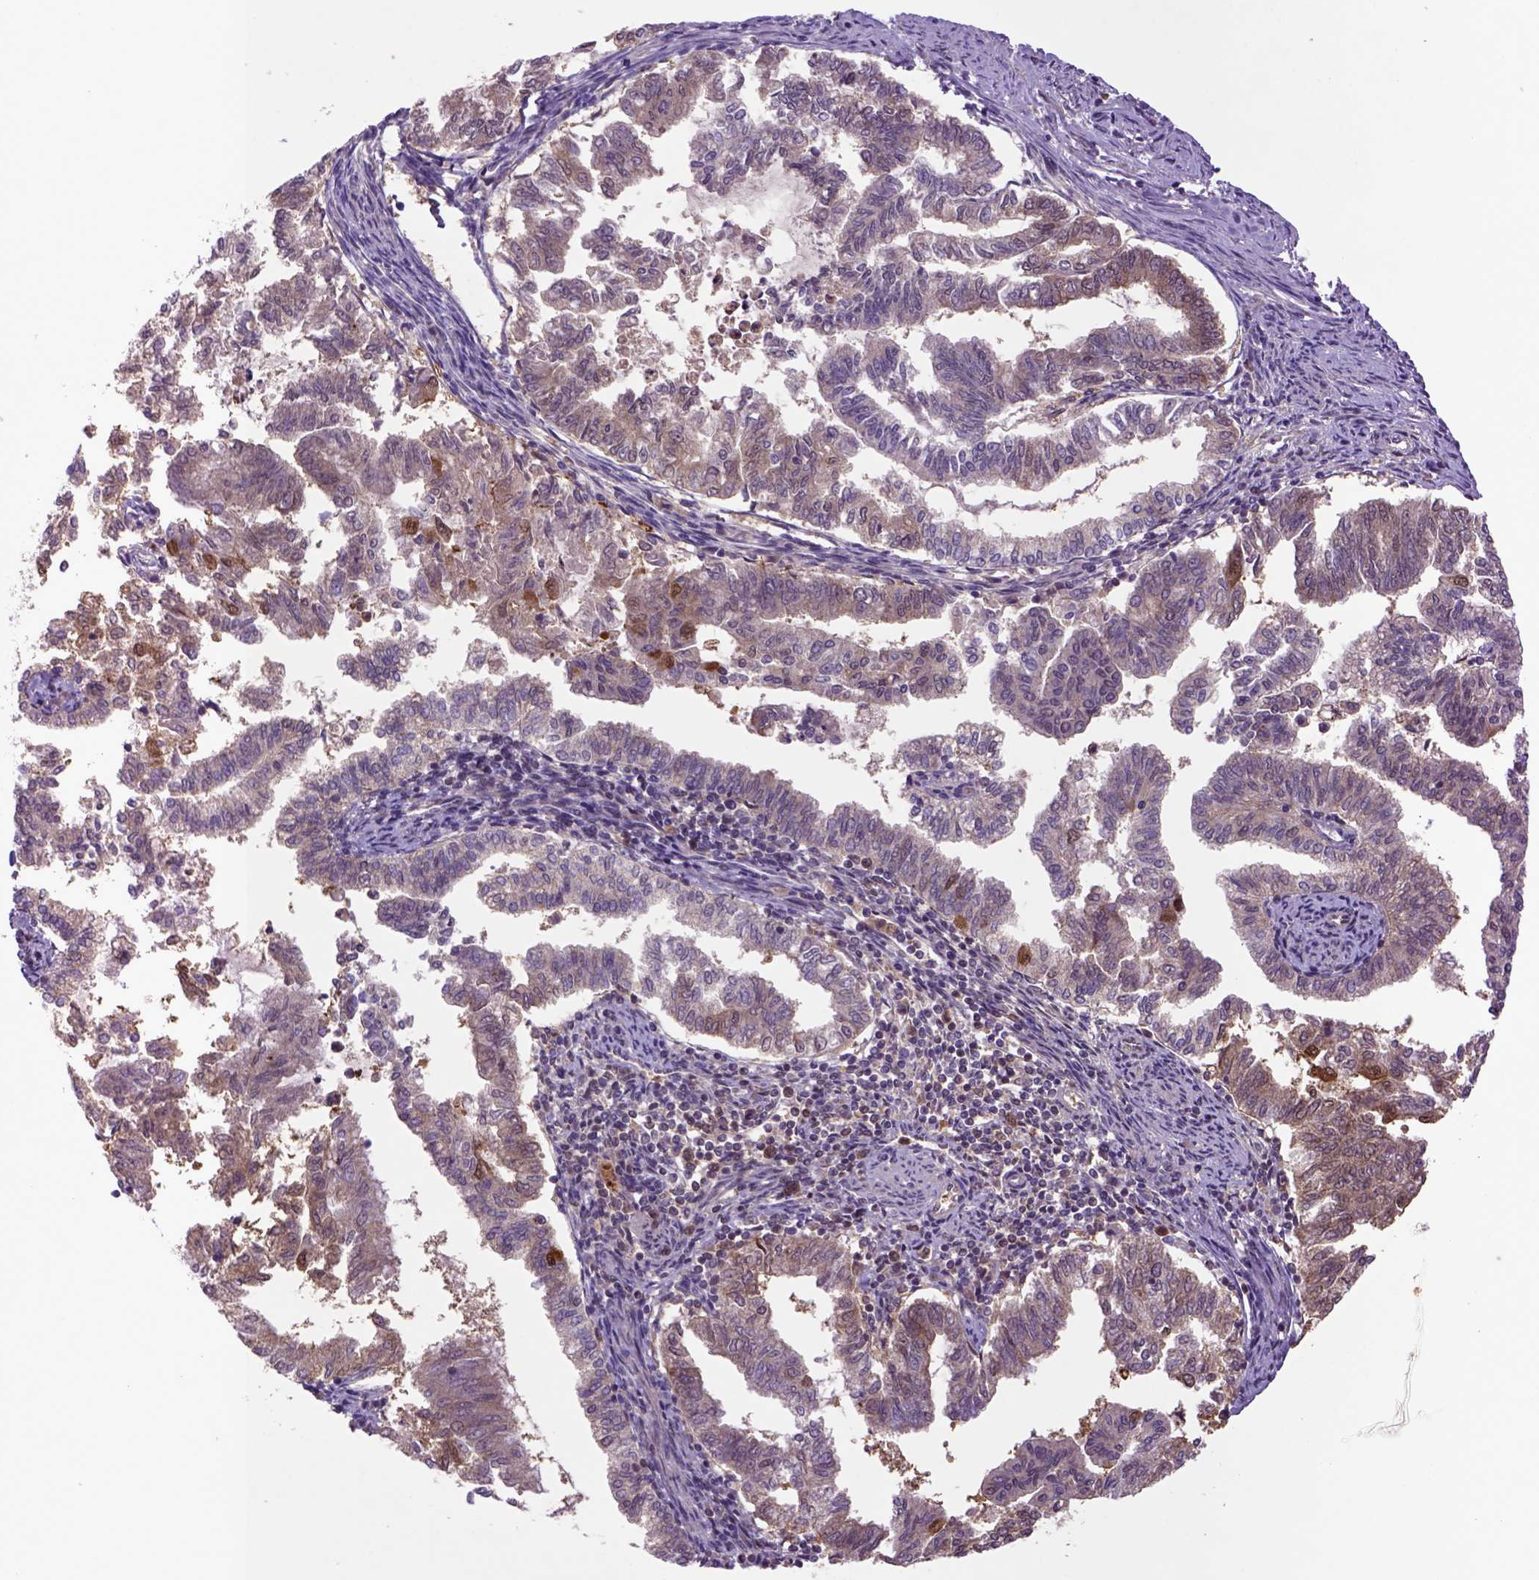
{"staining": {"intensity": "moderate", "quantity": ">75%", "location": "cytoplasmic/membranous"}, "tissue": "endometrial cancer", "cell_type": "Tumor cells", "image_type": "cancer", "snomed": [{"axis": "morphology", "description": "Adenocarcinoma, NOS"}, {"axis": "topography", "description": "Endometrium"}], "caption": "Endometrial cancer (adenocarcinoma) tissue reveals moderate cytoplasmic/membranous staining in about >75% of tumor cells", "gene": "HSPBP1", "patient": {"sex": "female", "age": 79}}